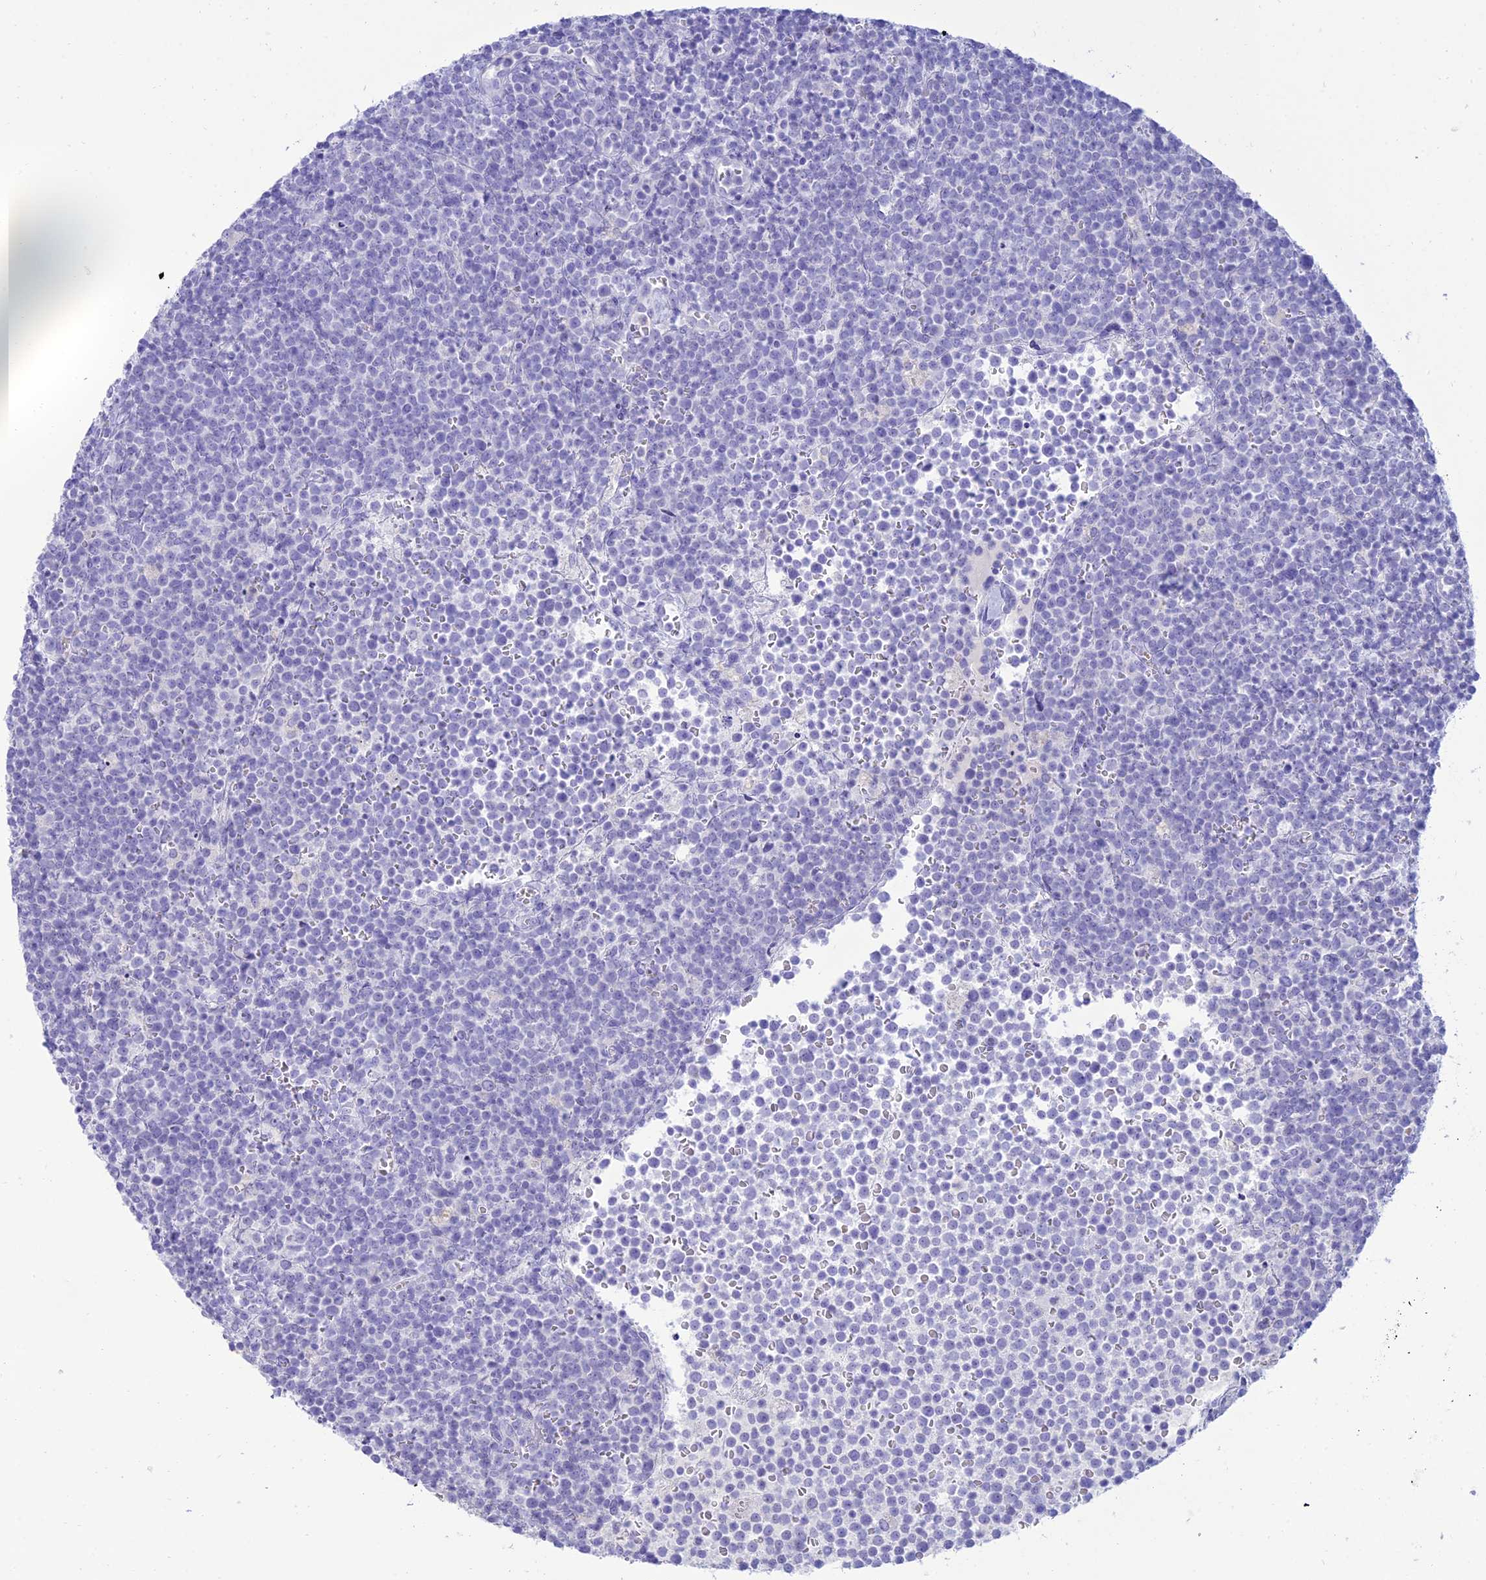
{"staining": {"intensity": "negative", "quantity": "none", "location": "none"}, "tissue": "lymphoma", "cell_type": "Tumor cells", "image_type": "cancer", "snomed": [{"axis": "morphology", "description": "Malignant lymphoma, non-Hodgkin's type, High grade"}, {"axis": "topography", "description": "Lymph node"}], "caption": "This is a image of immunohistochemistry (IHC) staining of lymphoma, which shows no positivity in tumor cells.", "gene": "MAL2", "patient": {"sex": "male", "age": 61}}